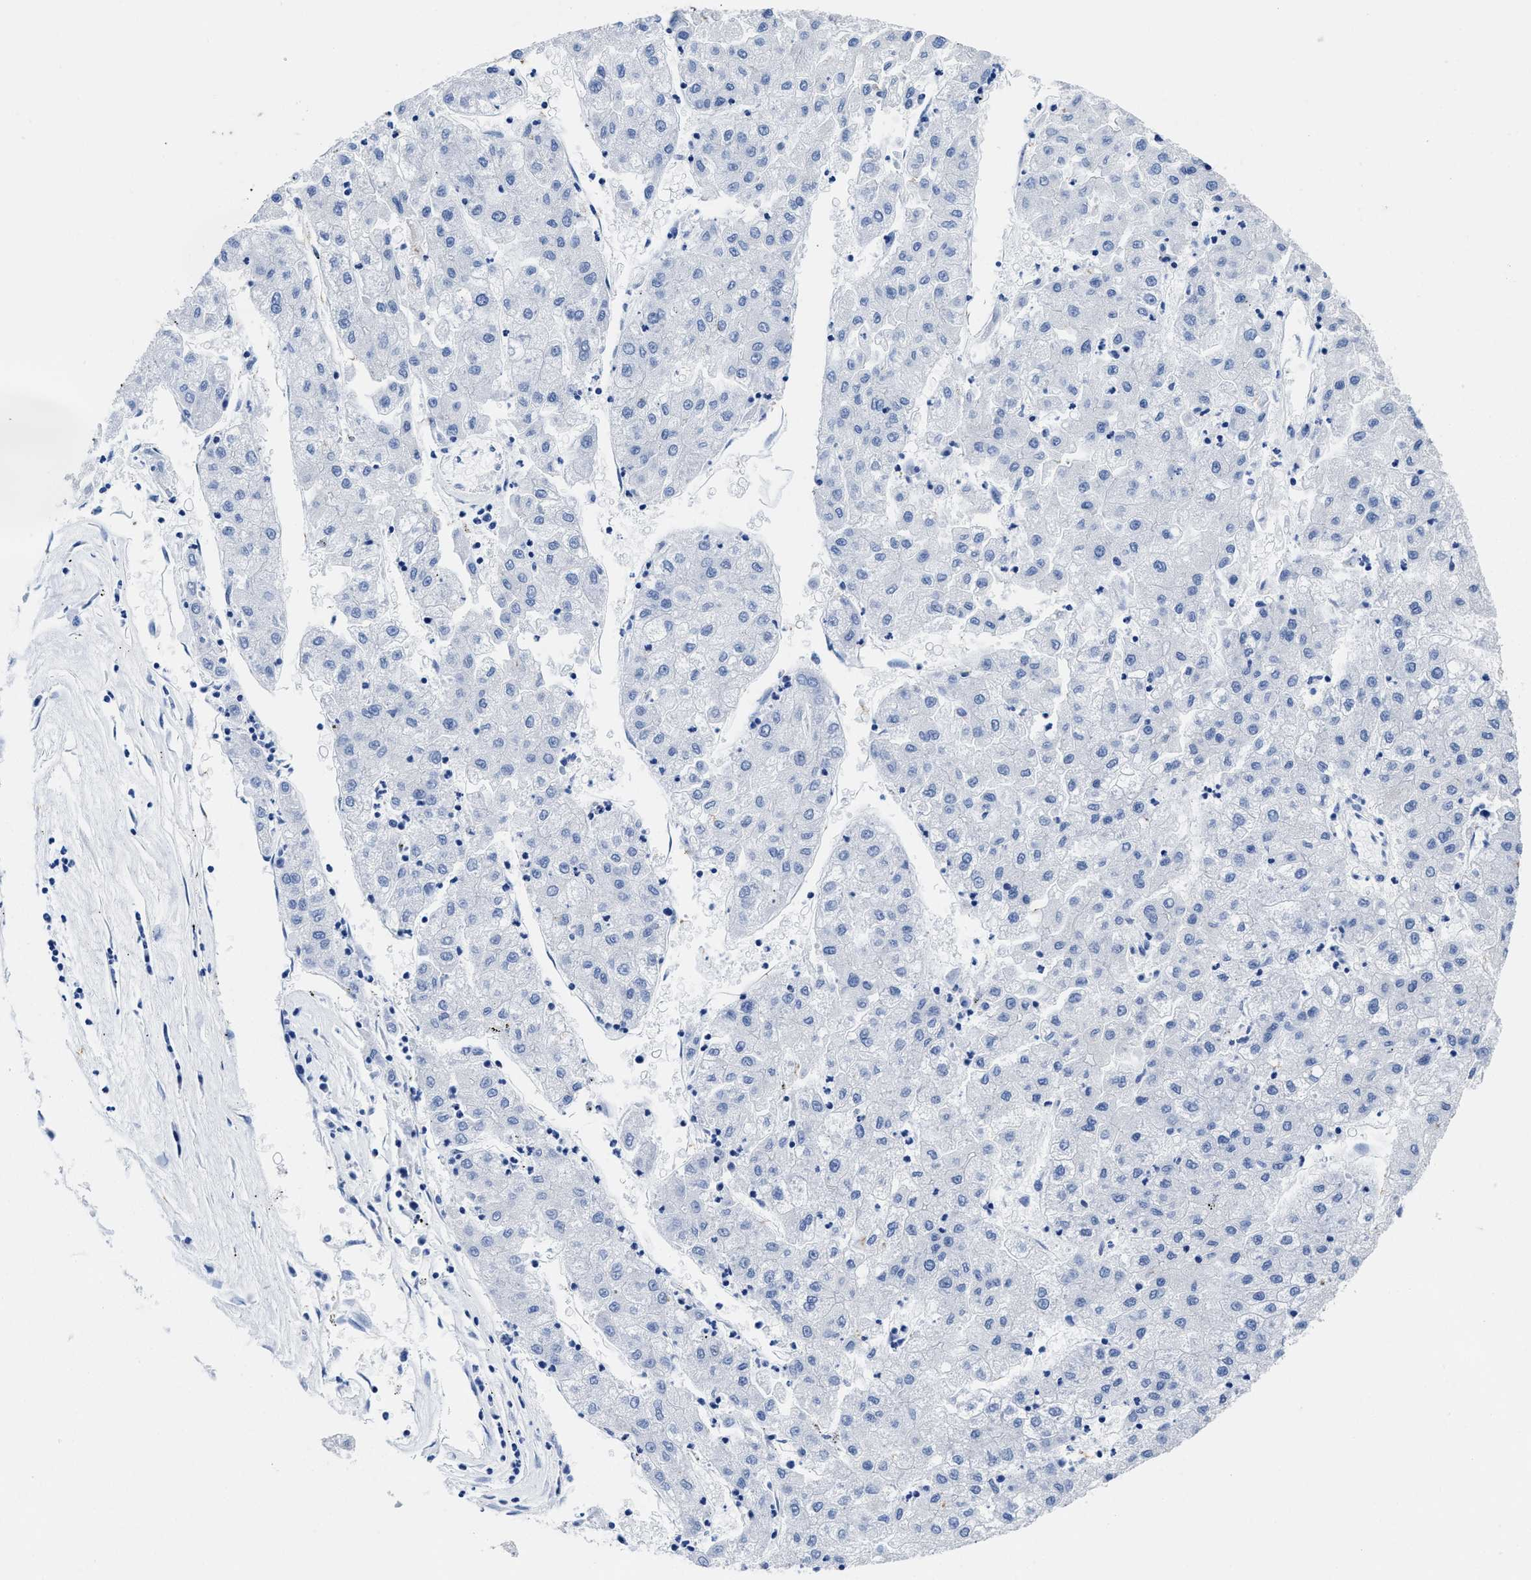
{"staining": {"intensity": "negative", "quantity": "none", "location": "none"}, "tissue": "liver cancer", "cell_type": "Tumor cells", "image_type": "cancer", "snomed": [{"axis": "morphology", "description": "Carcinoma, Hepatocellular, NOS"}, {"axis": "topography", "description": "Liver"}], "caption": "High magnification brightfield microscopy of liver cancer stained with DAB (3,3'-diaminobenzidine) (brown) and counterstained with hematoxylin (blue): tumor cells show no significant expression.", "gene": "HOOK1", "patient": {"sex": "male", "age": 72}}